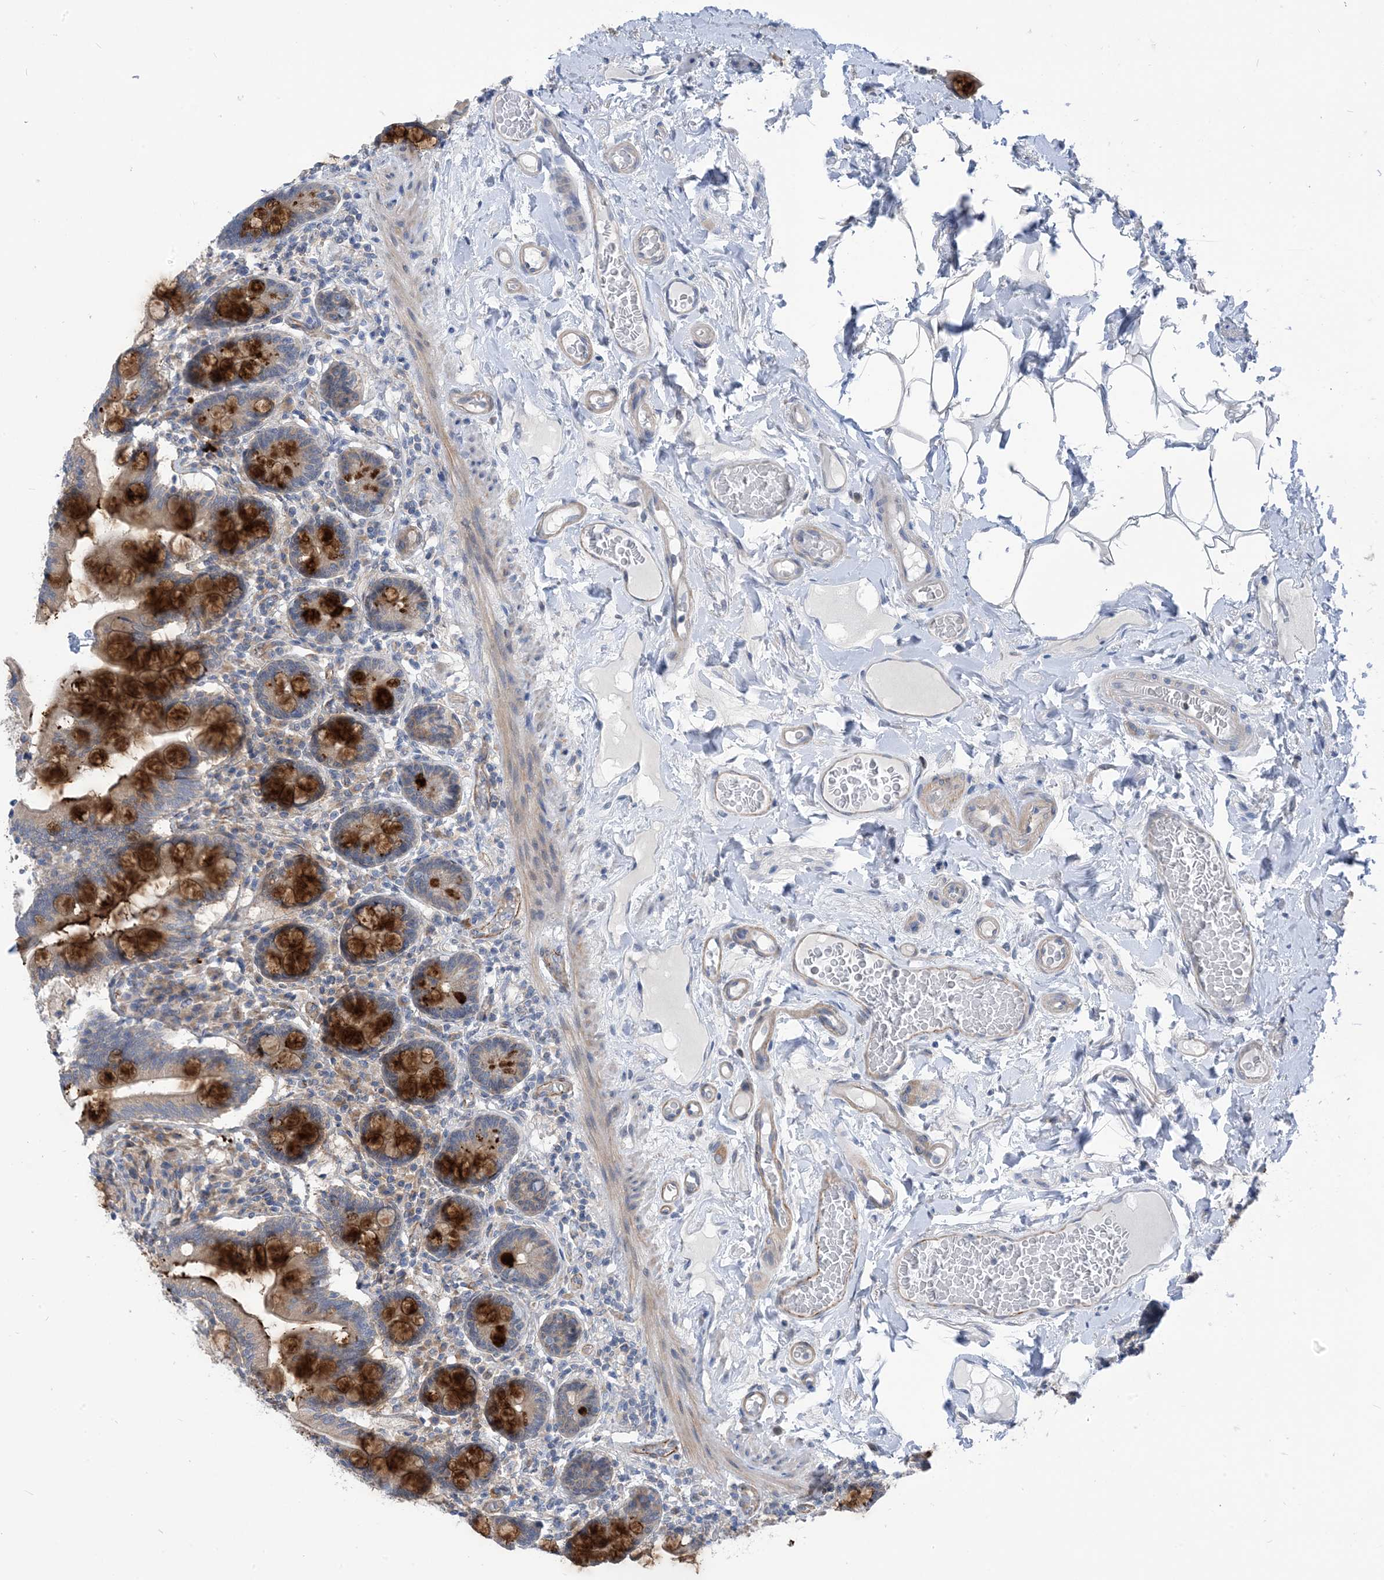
{"staining": {"intensity": "strong", "quantity": "25%-75%", "location": "cytoplasmic/membranous"}, "tissue": "small intestine", "cell_type": "Glandular cells", "image_type": "normal", "snomed": [{"axis": "morphology", "description": "Normal tissue, NOS"}, {"axis": "topography", "description": "Small intestine"}], "caption": "Normal small intestine was stained to show a protein in brown. There is high levels of strong cytoplasmic/membranous positivity in approximately 25%-75% of glandular cells.", "gene": "PLEKHA3", "patient": {"sex": "female", "age": 64}}